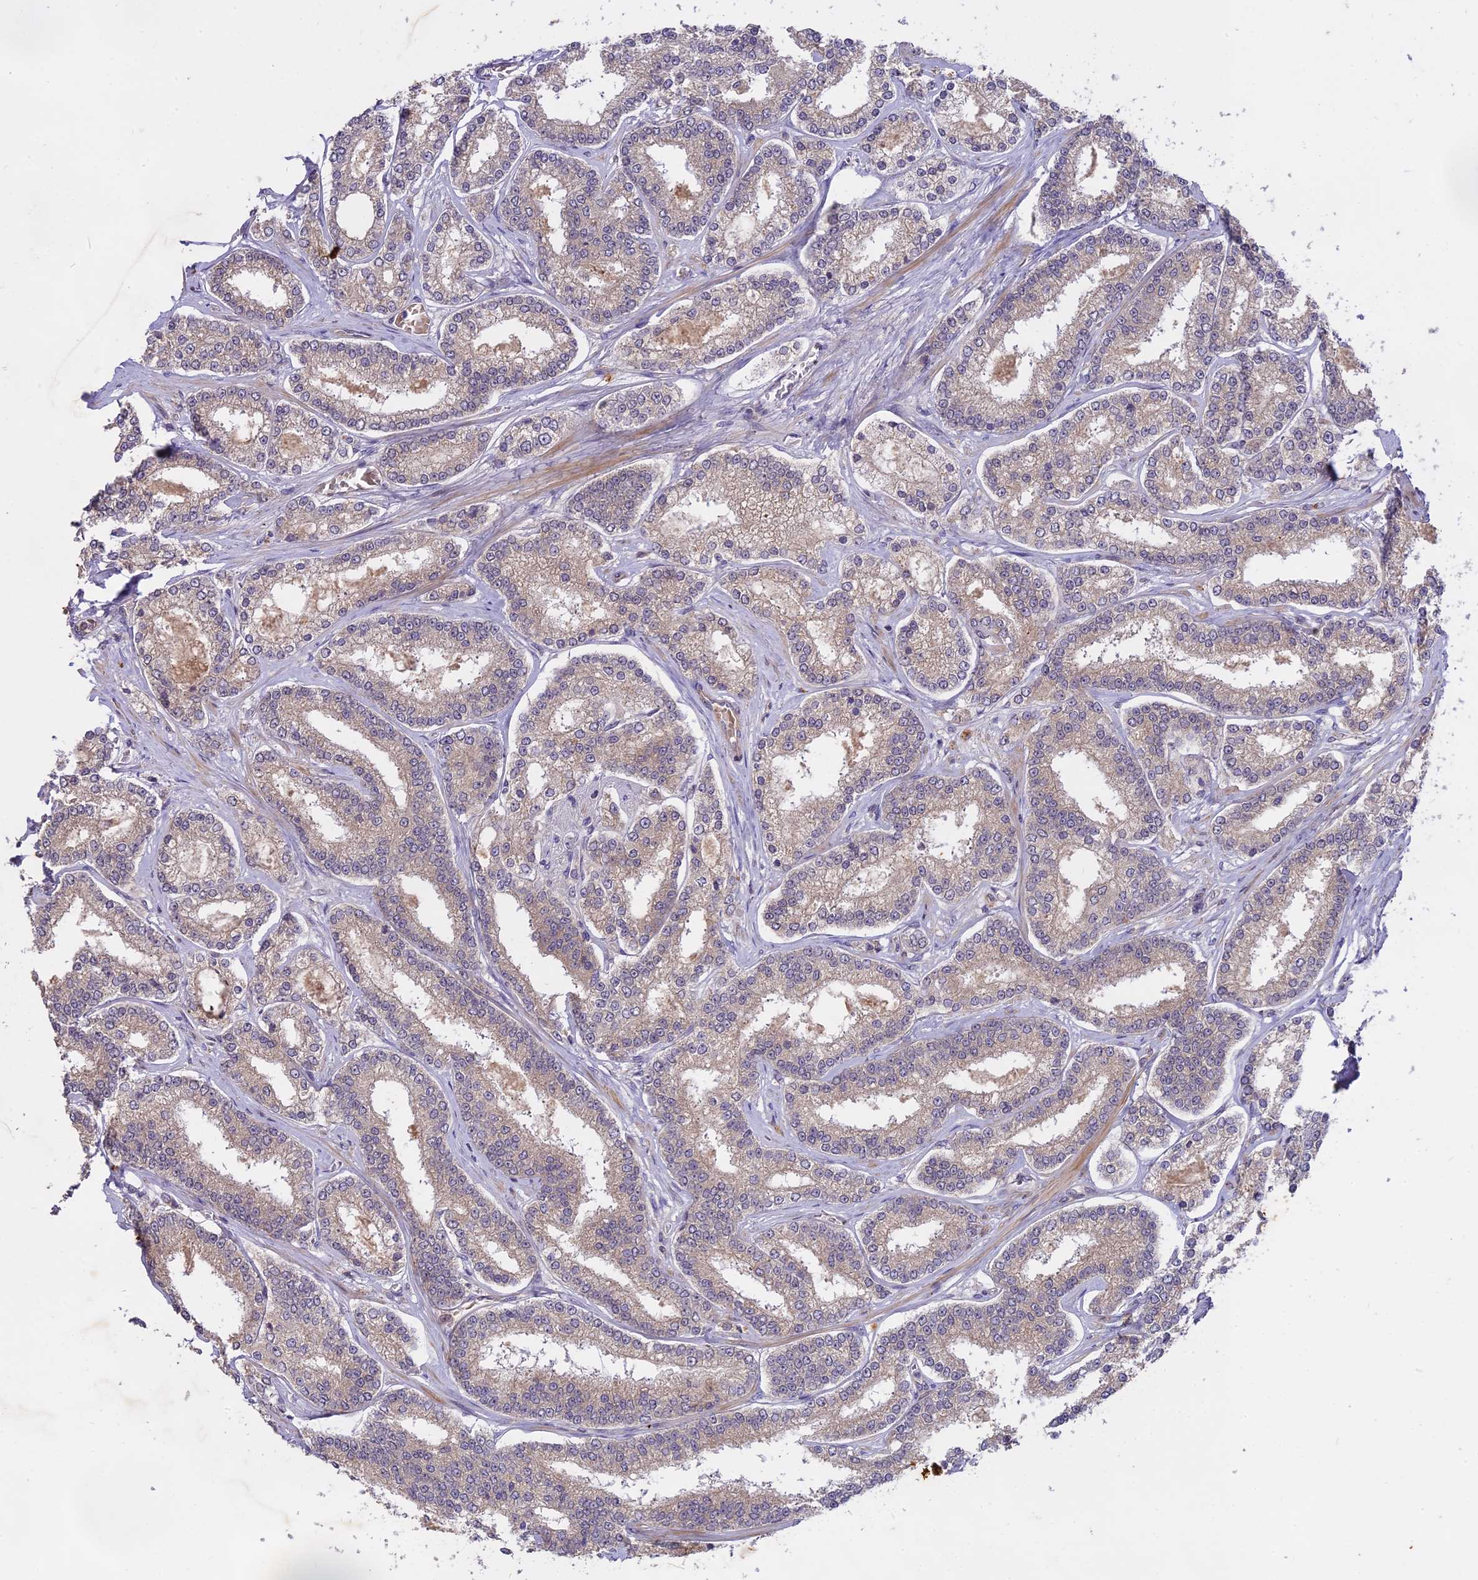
{"staining": {"intensity": "negative", "quantity": "none", "location": "none"}, "tissue": "prostate cancer", "cell_type": "Tumor cells", "image_type": "cancer", "snomed": [{"axis": "morphology", "description": "Normal tissue, NOS"}, {"axis": "morphology", "description": "Adenocarcinoma, High grade"}, {"axis": "topography", "description": "Prostate"}], "caption": "DAB (3,3'-diaminobenzidine) immunohistochemical staining of human prostate cancer (adenocarcinoma (high-grade)) reveals no significant expression in tumor cells.", "gene": "MEMO1", "patient": {"sex": "male", "age": 83}}